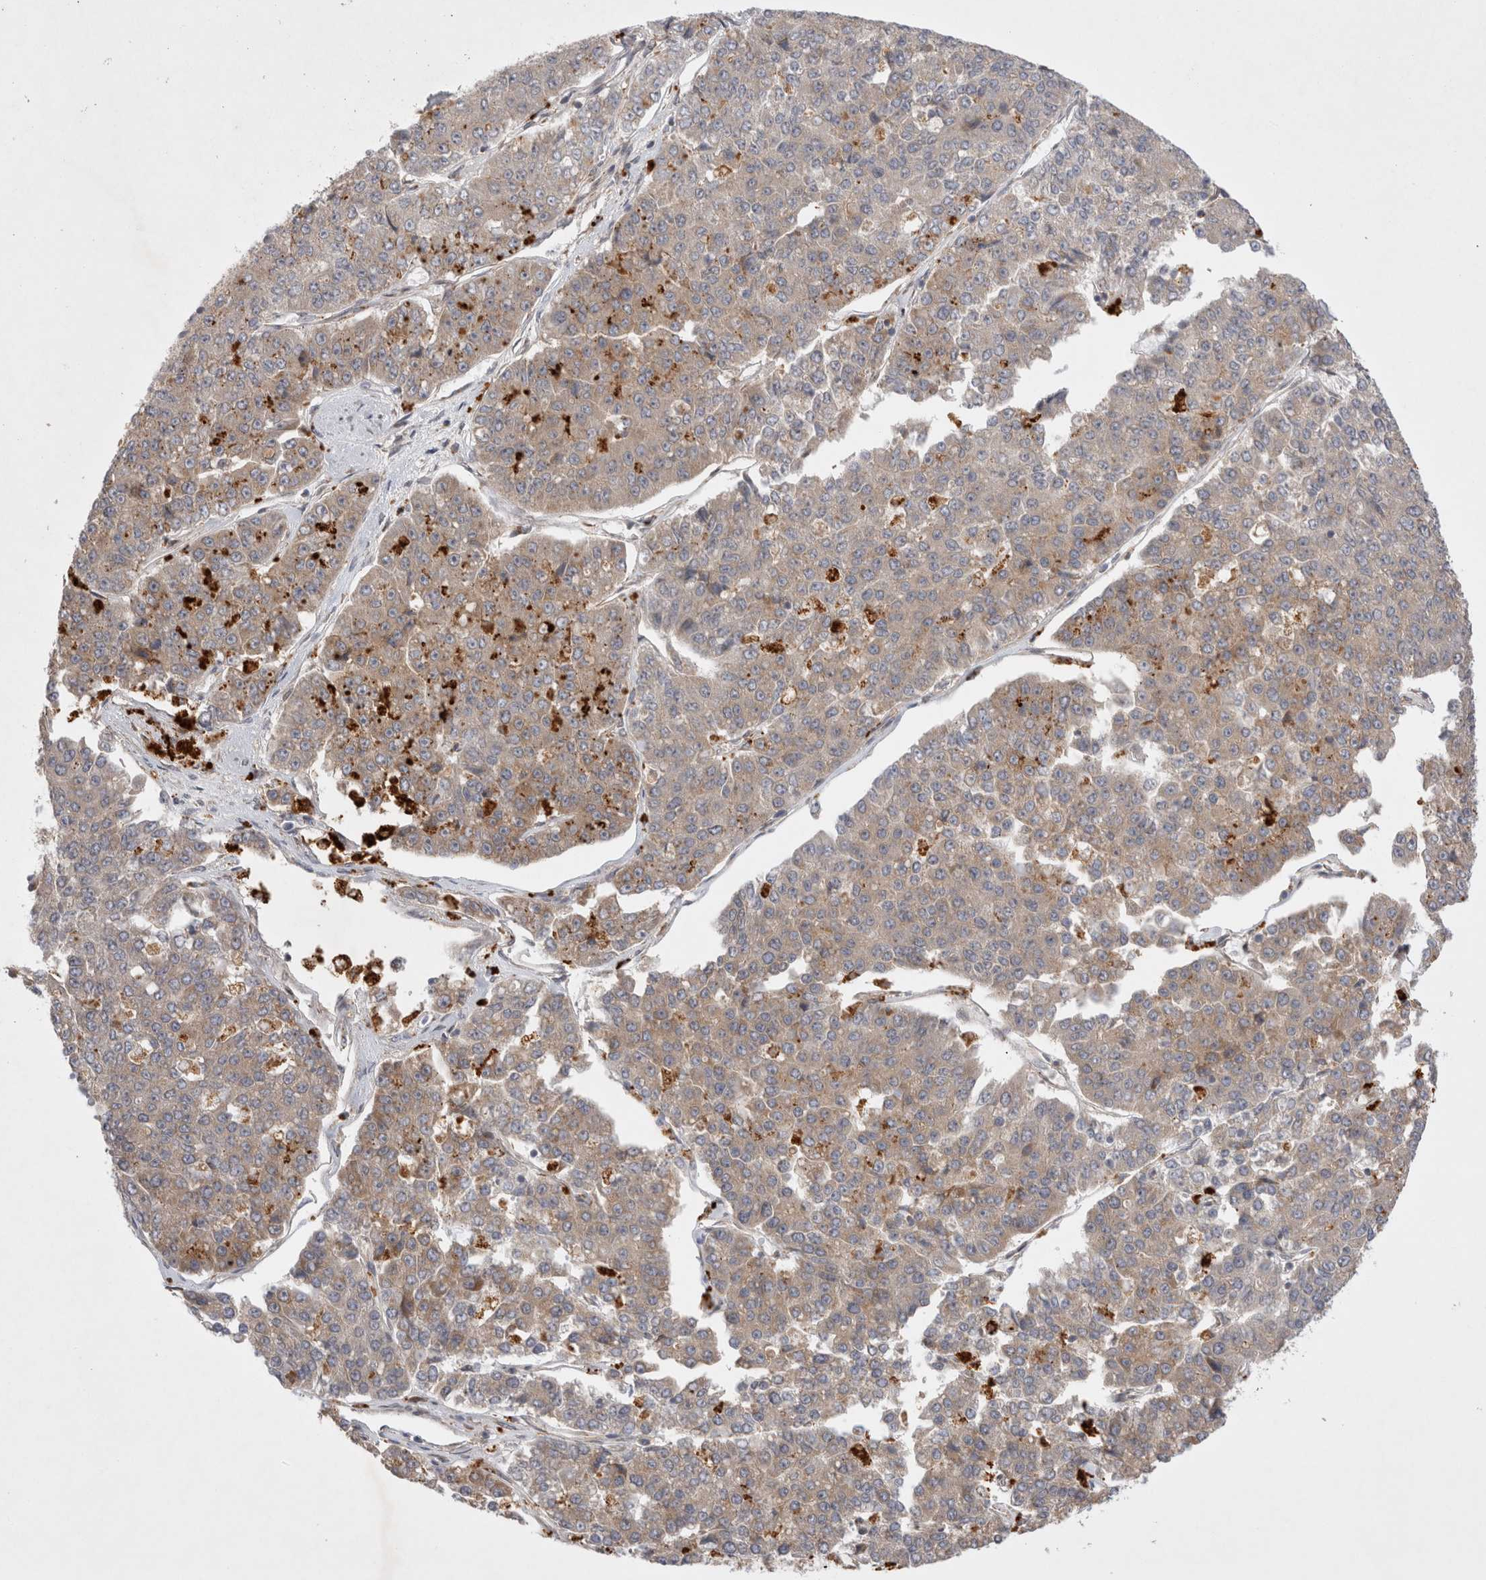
{"staining": {"intensity": "weak", "quantity": "25%-75%", "location": "cytoplasmic/membranous"}, "tissue": "pancreatic cancer", "cell_type": "Tumor cells", "image_type": "cancer", "snomed": [{"axis": "morphology", "description": "Adenocarcinoma, NOS"}, {"axis": "topography", "description": "Pancreas"}], "caption": "This histopathology image exhibits immunohistochemistry staining of human pancreatic adenocarcinoma, with low weak cytoplasmic/membranous expression in approximately 25%-75% of tumor cells.", "gene": "NPC1", "patient": {"sex": "male", "age": 50}}